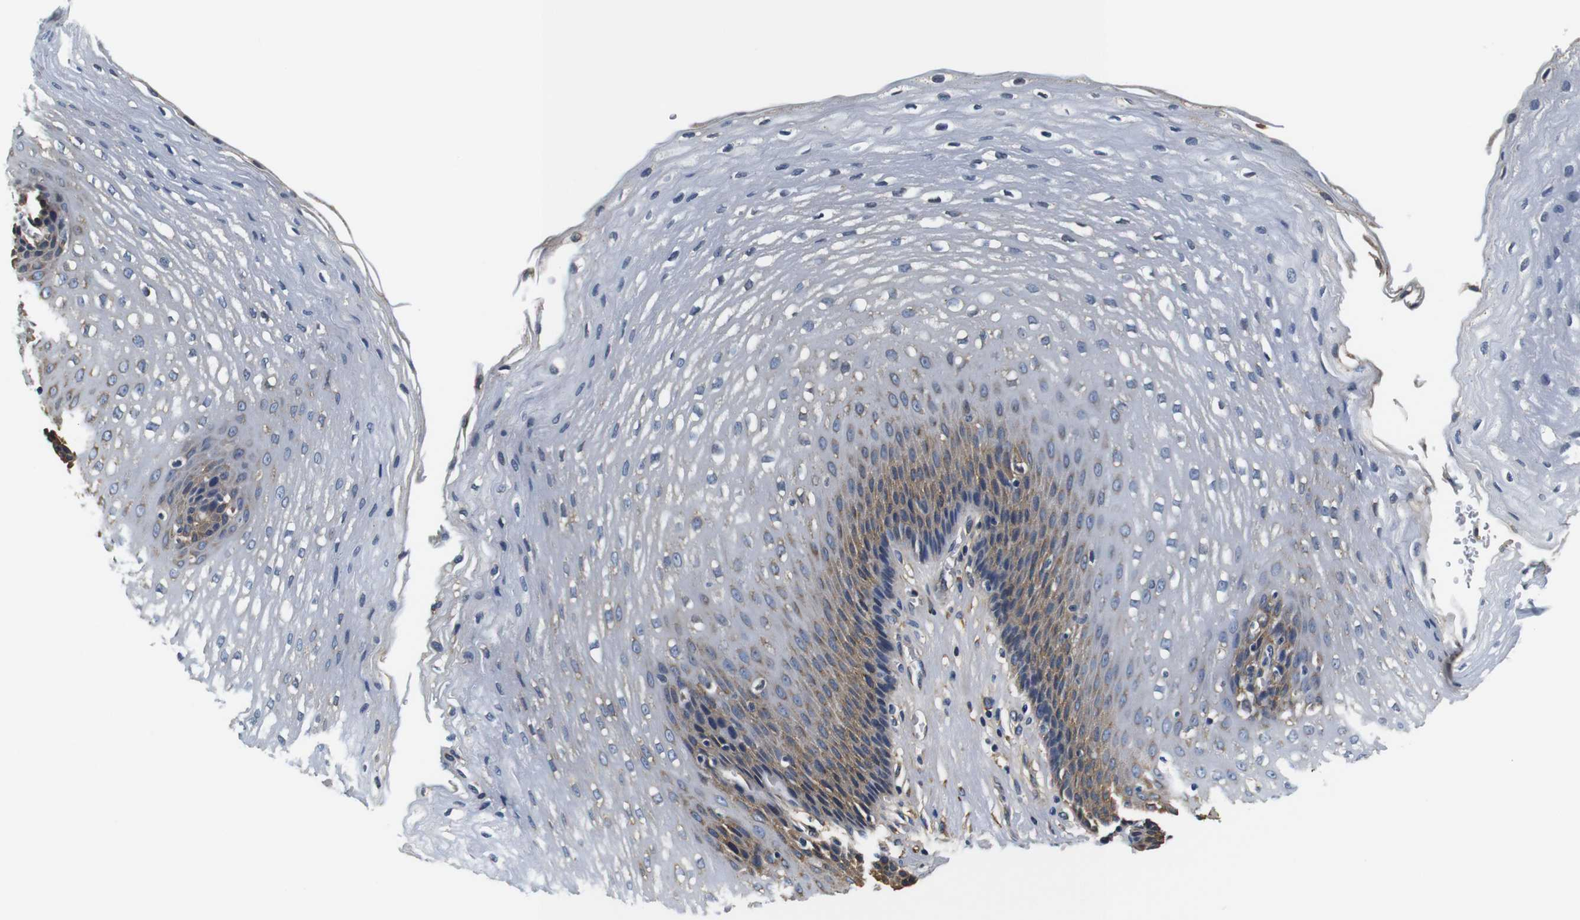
{"staining": {"intensity": "moderate", "quantity": "<25%", "location": "cytoplasmic/membranous"}, "tissue": "esophagus", "cell_type": "Squamous epithelial cells", "image_type": "normal", "snomed": [{"axis": "morphology", "description": "Normal tissue, NOS"}, {"axis": "topography", "description": "Esophagus"}], "caption": "A photomicrograph of human esophagus stained for a protein exhibits moderate cytoplasmic/membranous brown staining in squamous epithelial cells.", "gene": "COL1A1", "patient": {"sex": "male", "age": 48}}